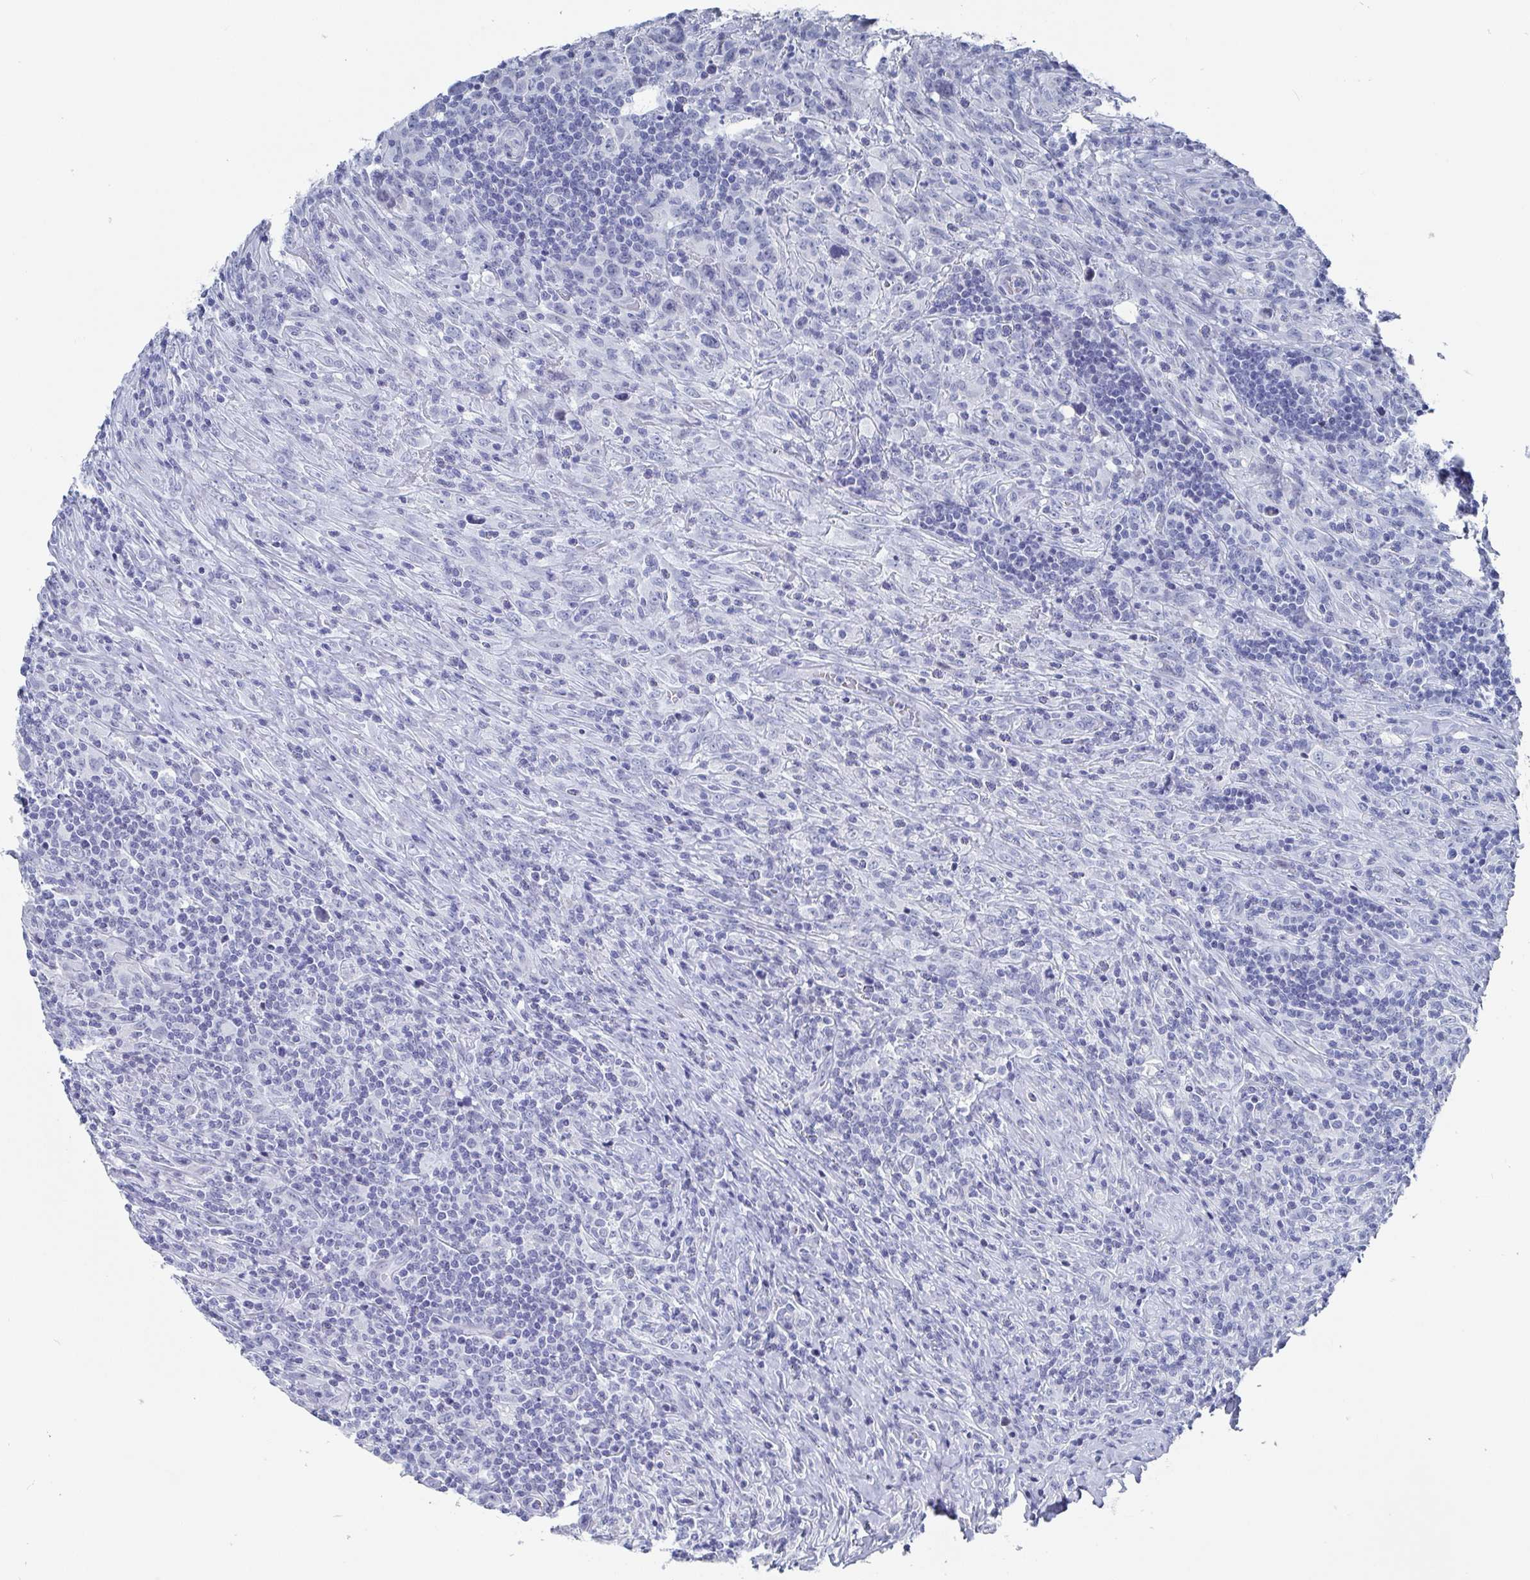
{"staining": {"intensity": "negative", "quantity": "none", "location": "none"}, "tissue": "lymphoma", "cell_type": "Tumor cells", "image_type": "cancer", "snomed": [{"axis": "morphology", "description": "Hodgkin's disease, NOS"}, {"axis": "topography", "description": "Lymph node"}], "caption": "Lymphoma was stained to show a protein in brown. There is no significant positivity in tumor cells. Nuclei are stained in blue.", "gene": "CAMKV", "patient": {"sex": "female", "age": 18}}